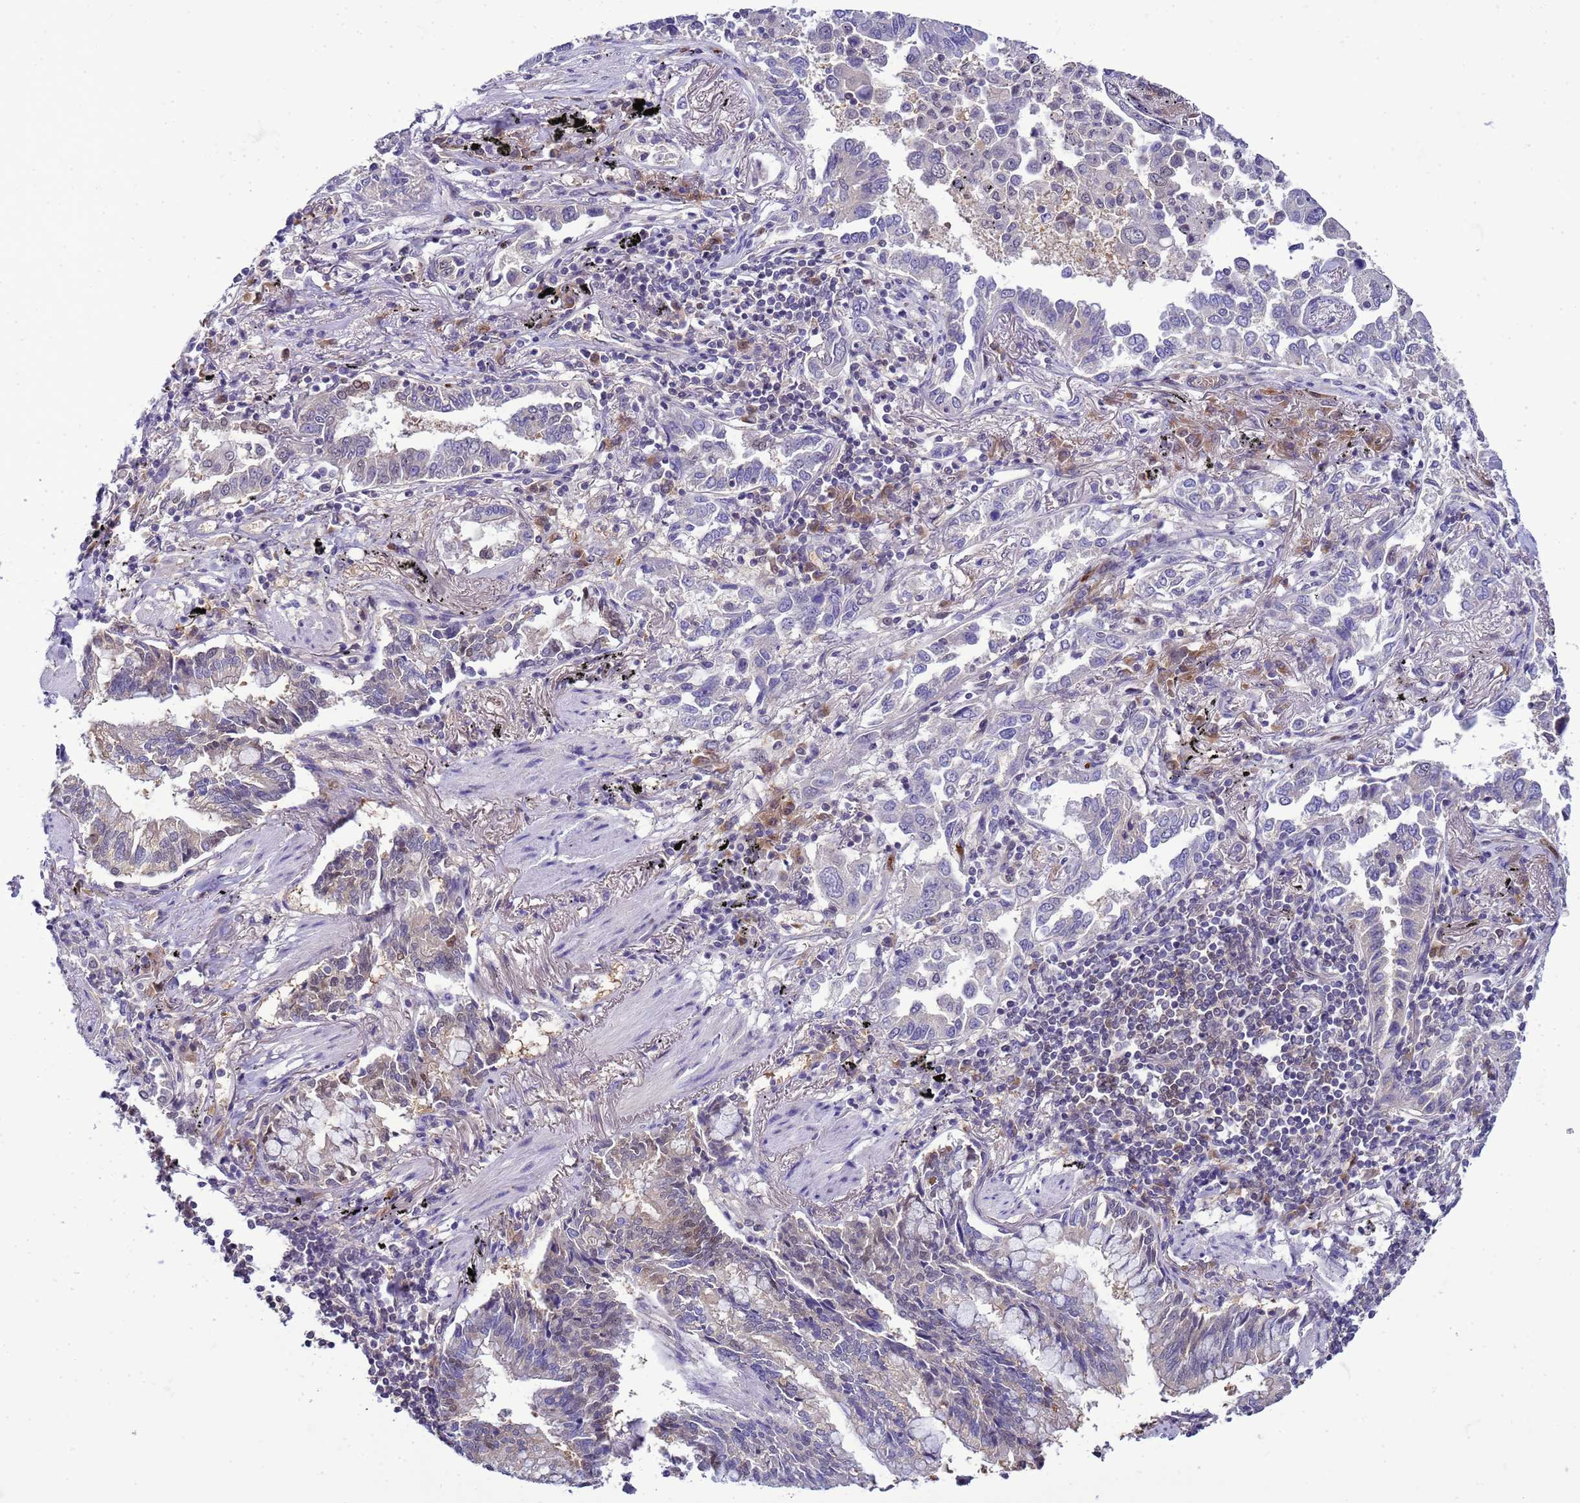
{"staining": {"intensity": "negative", "quantity": "none", "location": "none"}, "tissue": "lung cancer", "cell_type": "Tumor cells", "image_type": "cancer", "snomed": [{"axis": "morphology", "description": "Adenocarcinoma, NOS"}, {"axis": "topography", "description": "Lung"}], "caption": "An immunohistochemistry image of lung cancer is shown. There is no staining in tumor cells of lung cancer. Brightfield microscopy of IHC stained with DAB (3,3'-diaminobenzidine) (brown) and hematoxylin (blue), captured at high magnification.", "gene": "DDI2", "patient": {"sex": "male", "age": 67}}